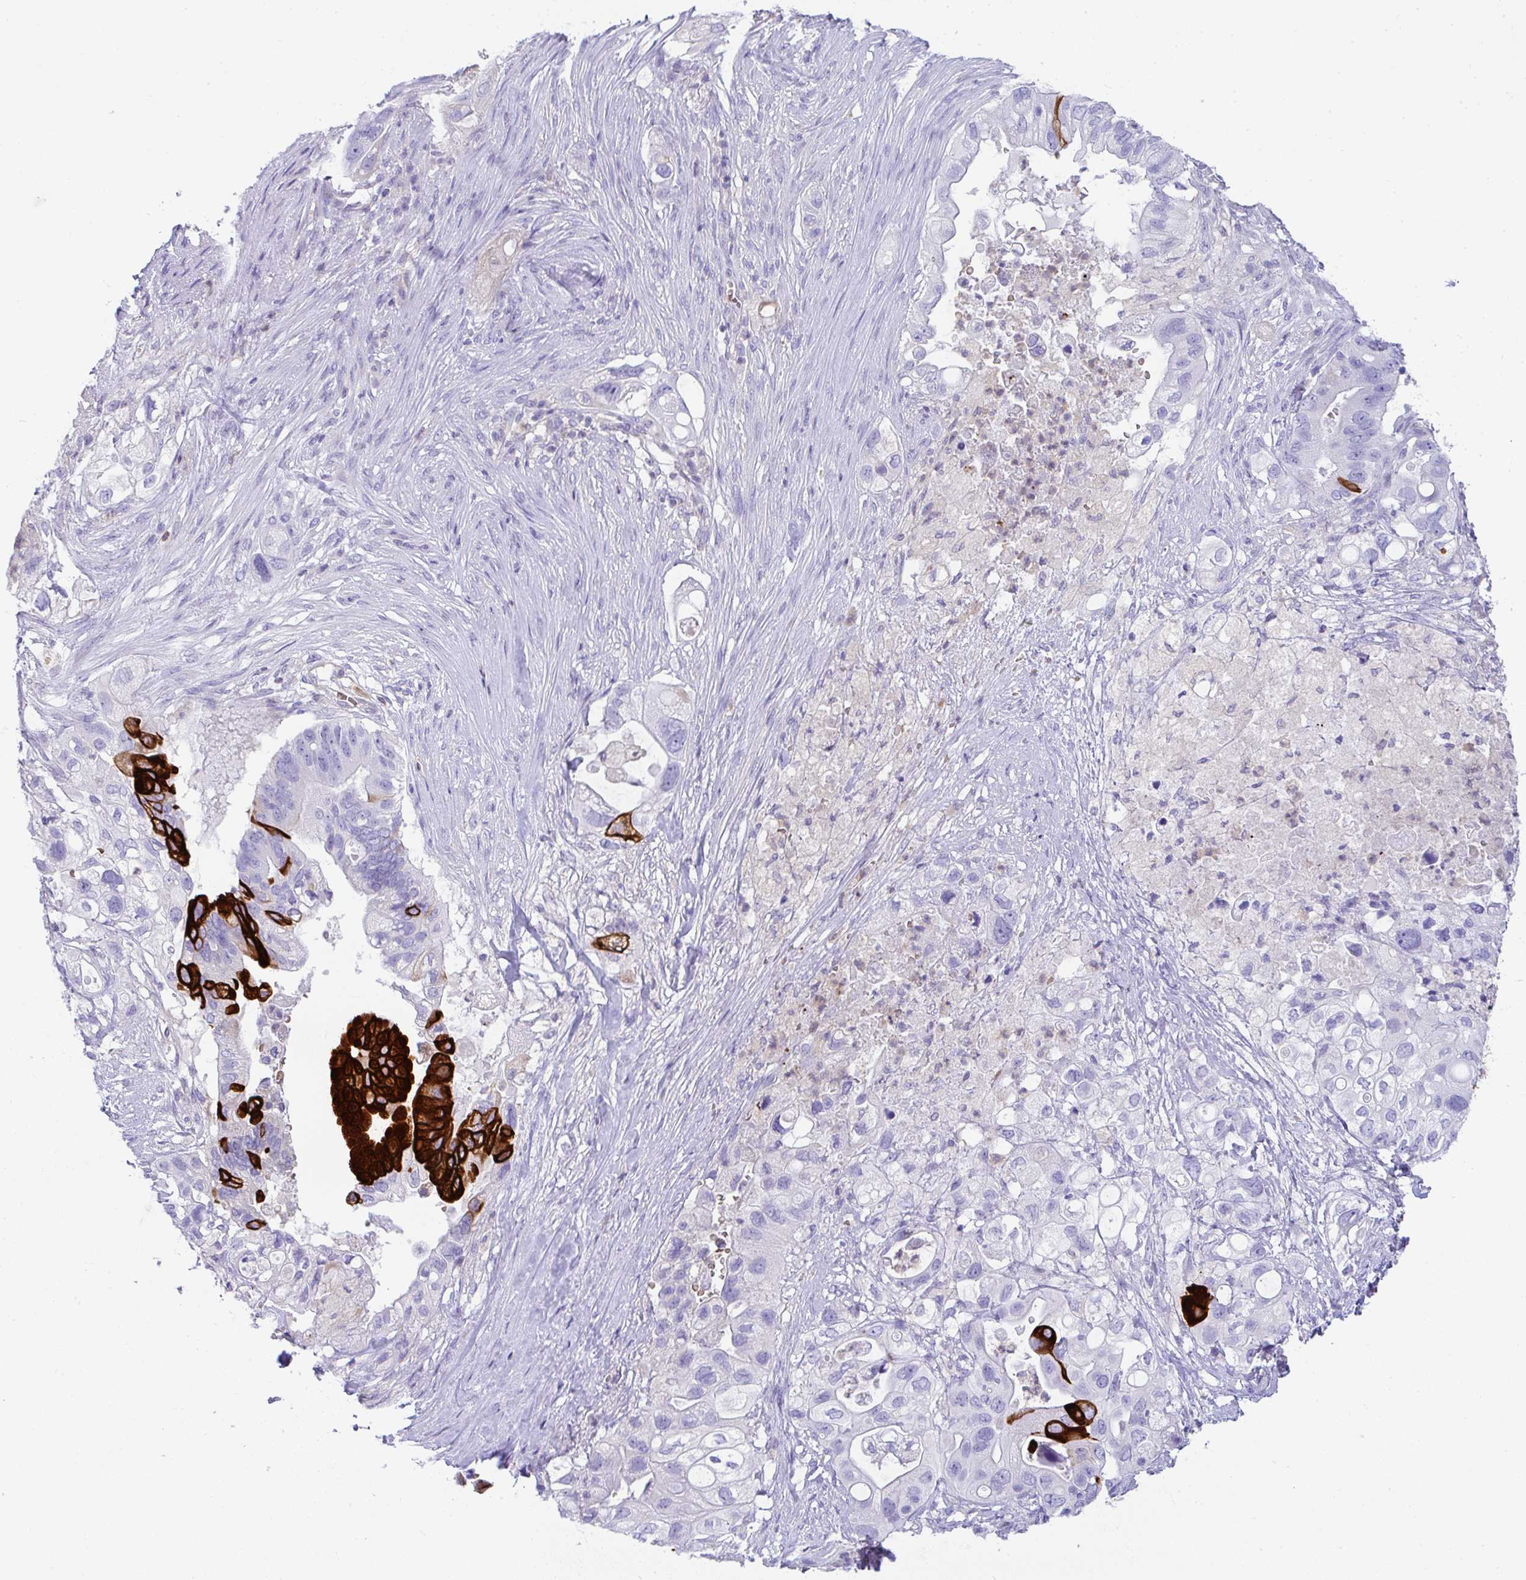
{"staining": {"intensity": "strong", "quantity": "<25%", "location": "cytoplasmic/membranous"}, "tissue": "pancreatic cancer", "cell_type": "Tumor cells", "image_type": "cancer", "snomed": [{"axis": "morphology", "description": "Adenocarcinoma, NOS"}, {"axis": "topography", "description": "Pancreas"}], "caption": "DAB (3,3'-diaminobenzidine) immunohistochemical staining of human adenocarcinoma (pancreatic) shows strong cytoplasmic/membranous protein expression in approximately <25% of tumor cells.", "gene": "TNFAIP8", "patient": {"sex": "female", "age": 72}}